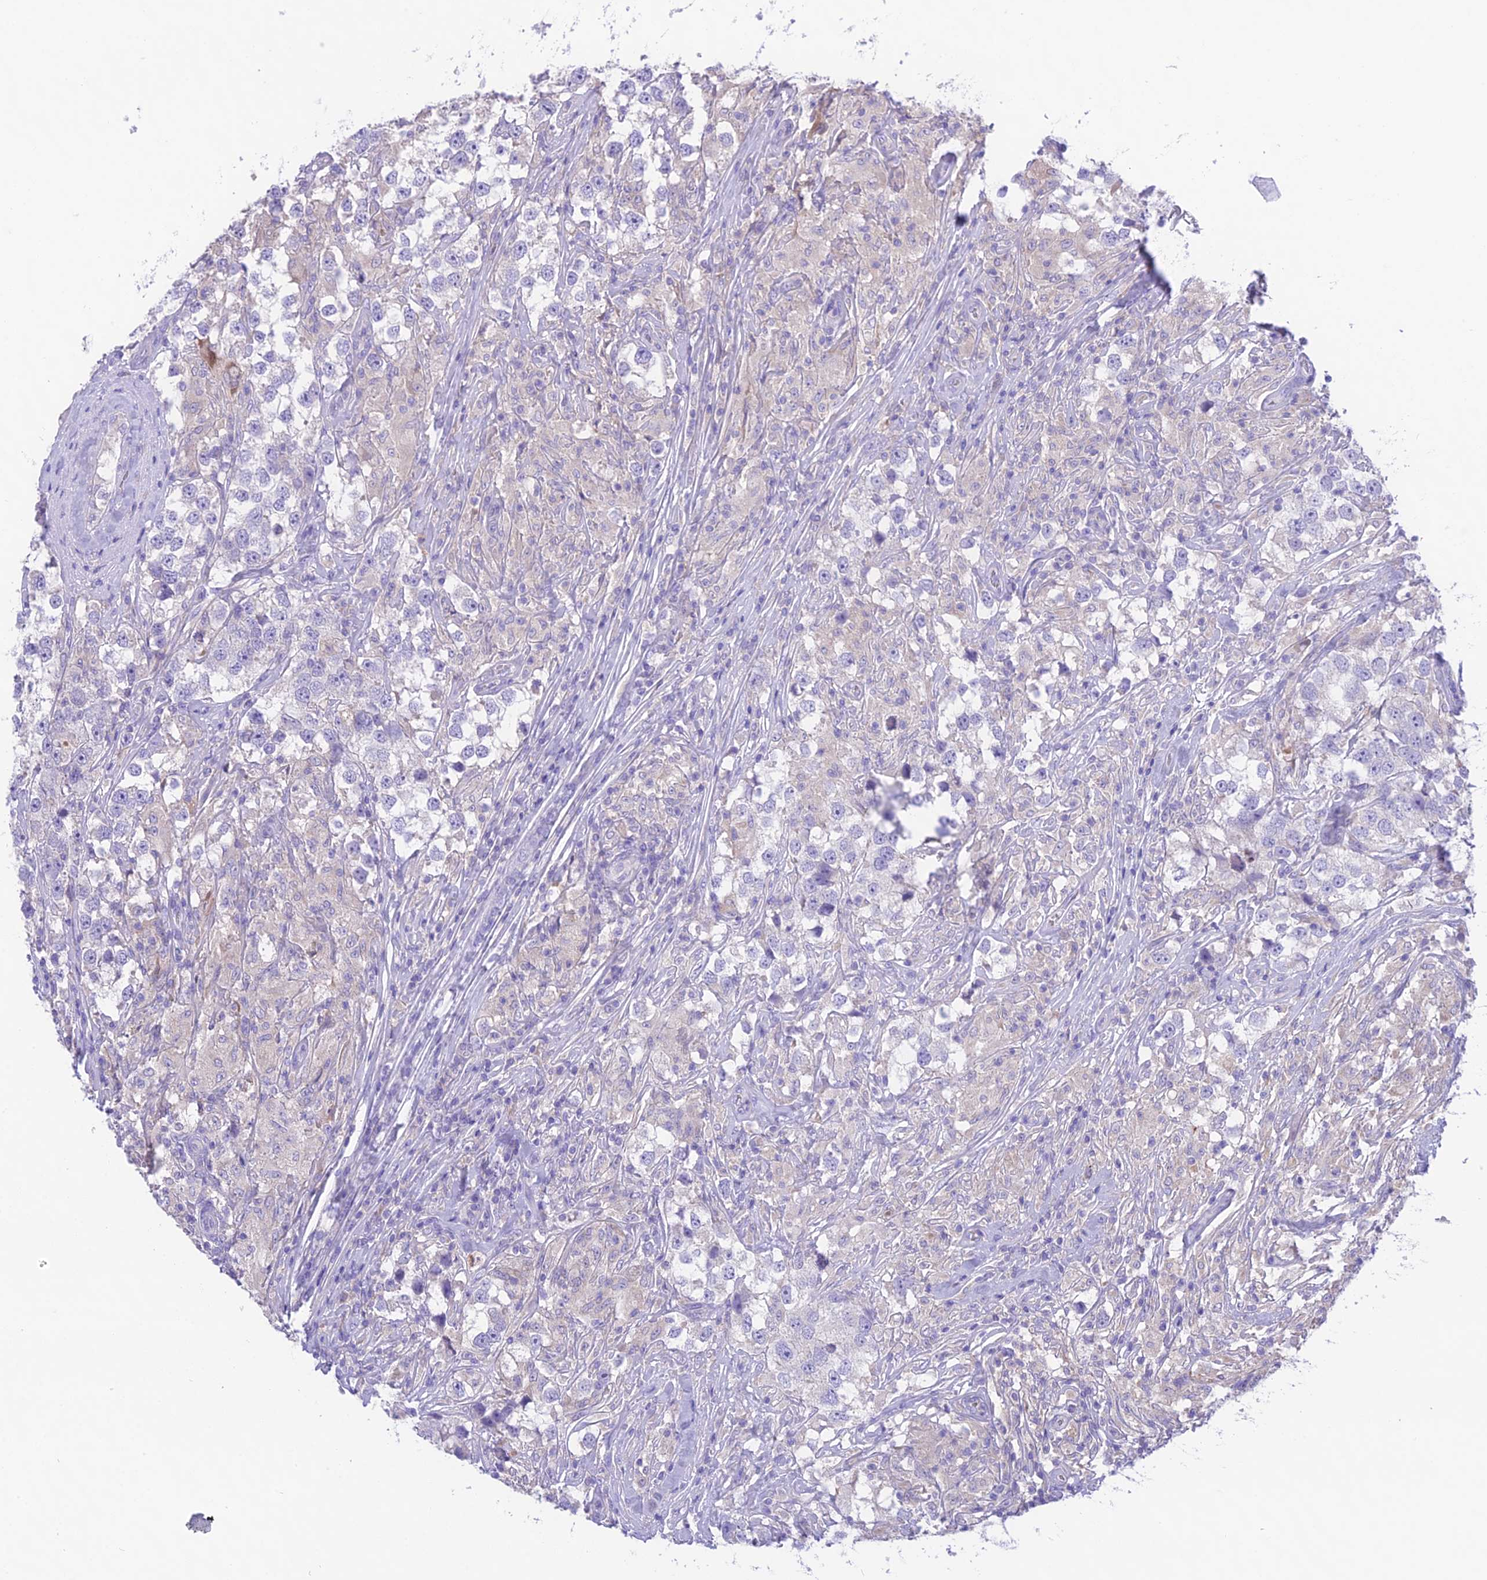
{"staining": {"intensity": "negative", "quantity": "none", "location": "none"}, "tissue": "testis cancer", "cell_type": "Tumor cells", "image_type": "cancer", "snomed": [{"axis": "morphology", "description": "Seminoma, NOS"}, {"axis": "topography", "description": "Testis"}], "caption": "Testis cancer (seminoma) stained for a protein using IHC reveals no staining tumor cells.", "gene": "KIAA0408", "patient": {"sex": "male", "age": 46}}